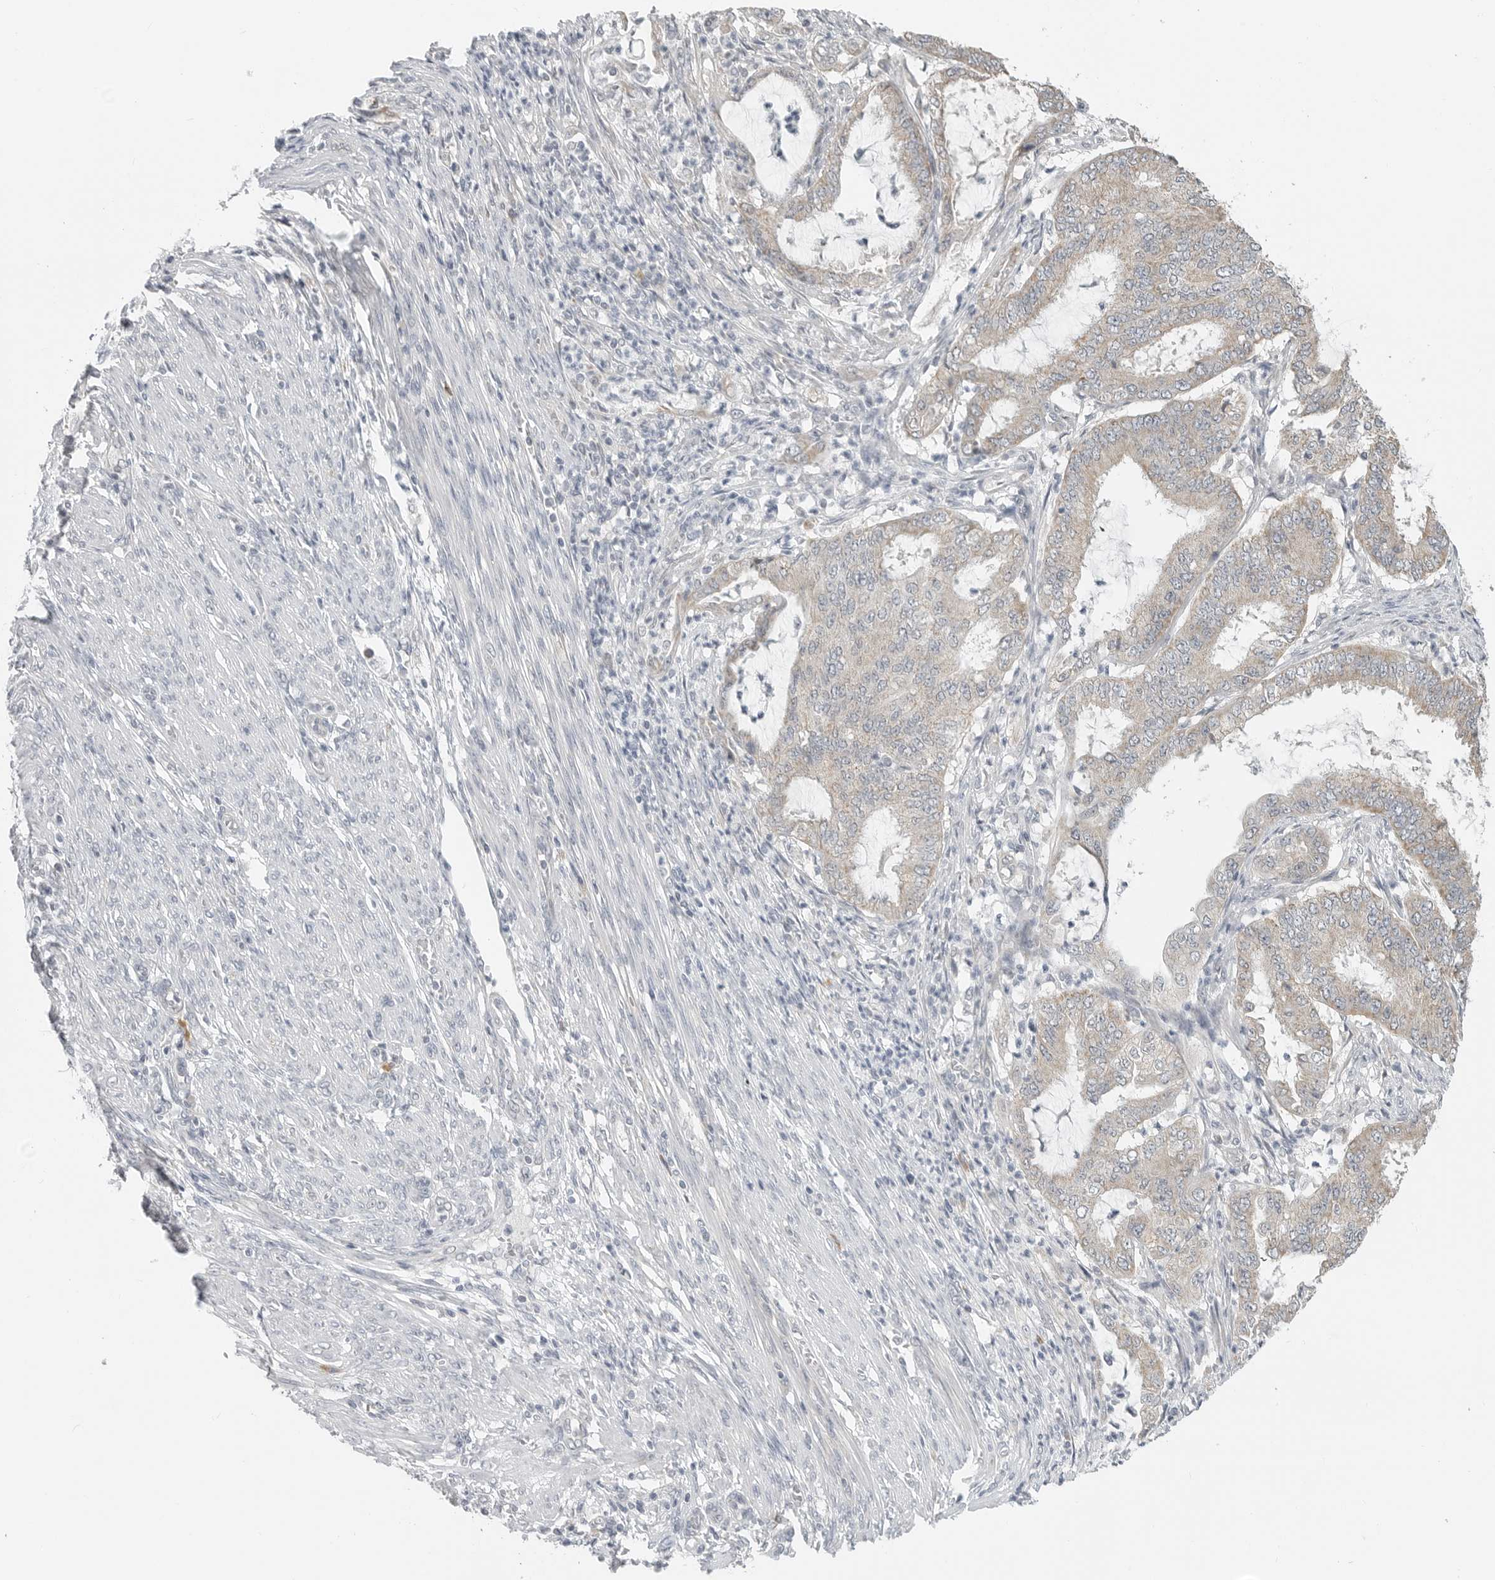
{"staining": {"intensity": "weak", "quantity": "<25%", "location": "cytoplasmic/membranous"}, "tissue": "endometrial cancer", "cell_type": "Tumor cells", "image_type": "cancer", "snomed": [{"axis": "morphology", "description": "Adenocarcinoma, NOS"}, {"axis": "topography", "description": "Endometrium"}], "caption": "There is no significant staining in tumor cells of endometrial adenocarcinoma.", "gene": "IL12RB2", "patient": {"sex": "female", "age": 51}}